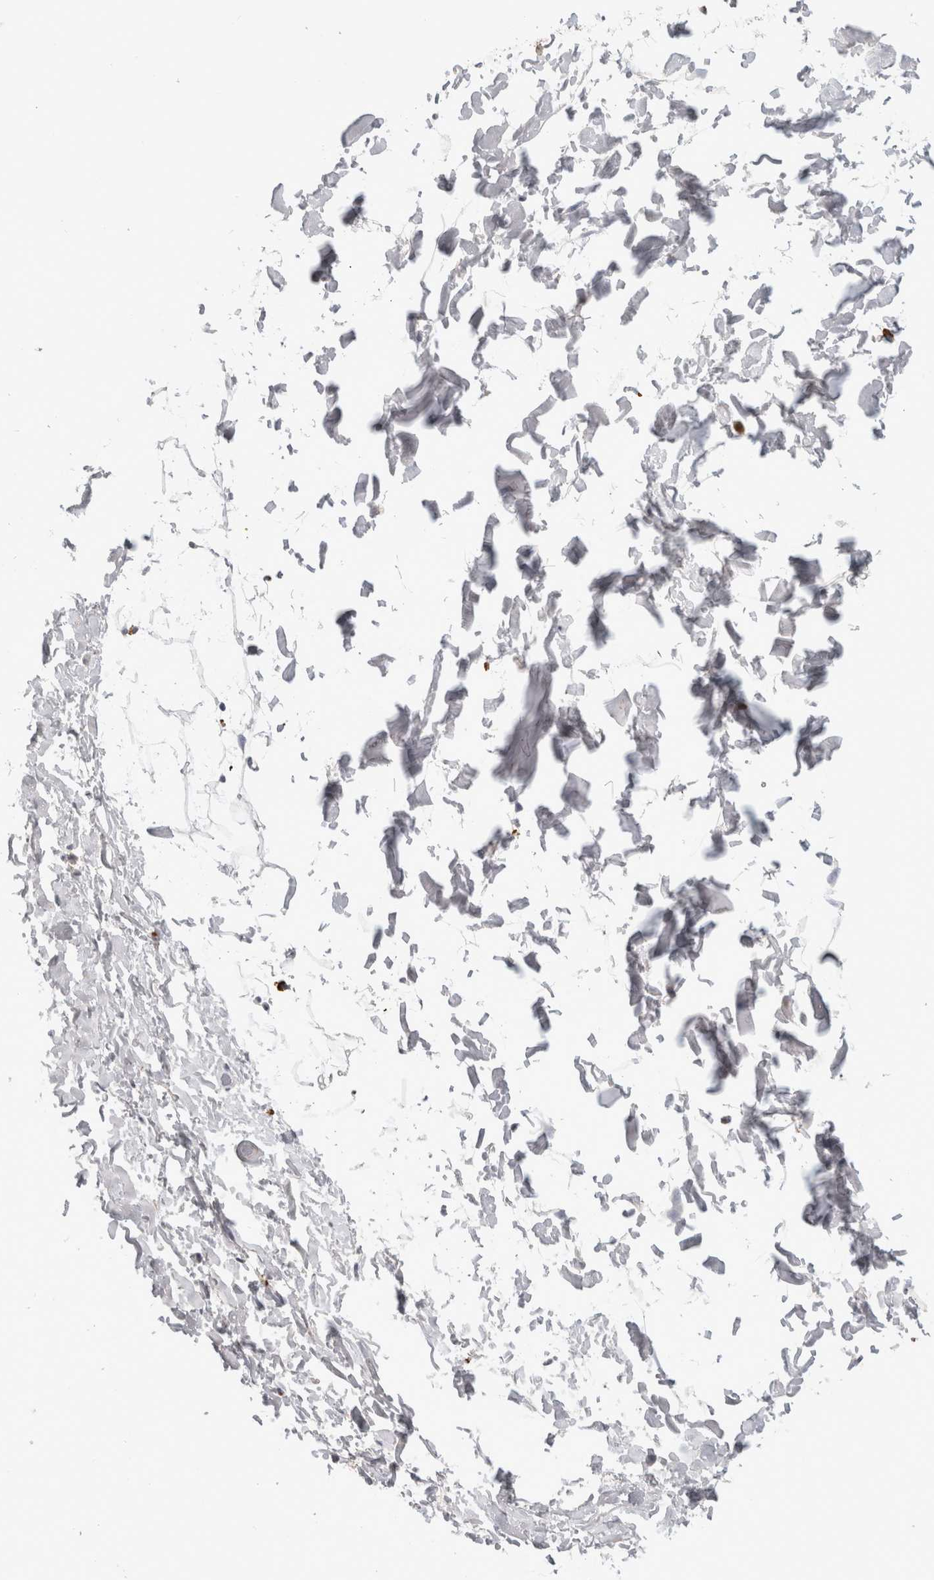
{"staining": {"intensity": "negative", "quantity": "none", "location": "none"}, "tissue": "adipose tissue", "cell_type": "Adipocytes", "image_type": "normal", "snomed": [{"axis": "morphology", "description": "Normal tissue, NOS"}, {"axis": "topography", "description": "Soft tissue"}], "caption": "The image reveals no significant expression in adipocytes of adipose tissue.", "gene": "CNTFR", "patient": {"sex": "male", "age": 72}}